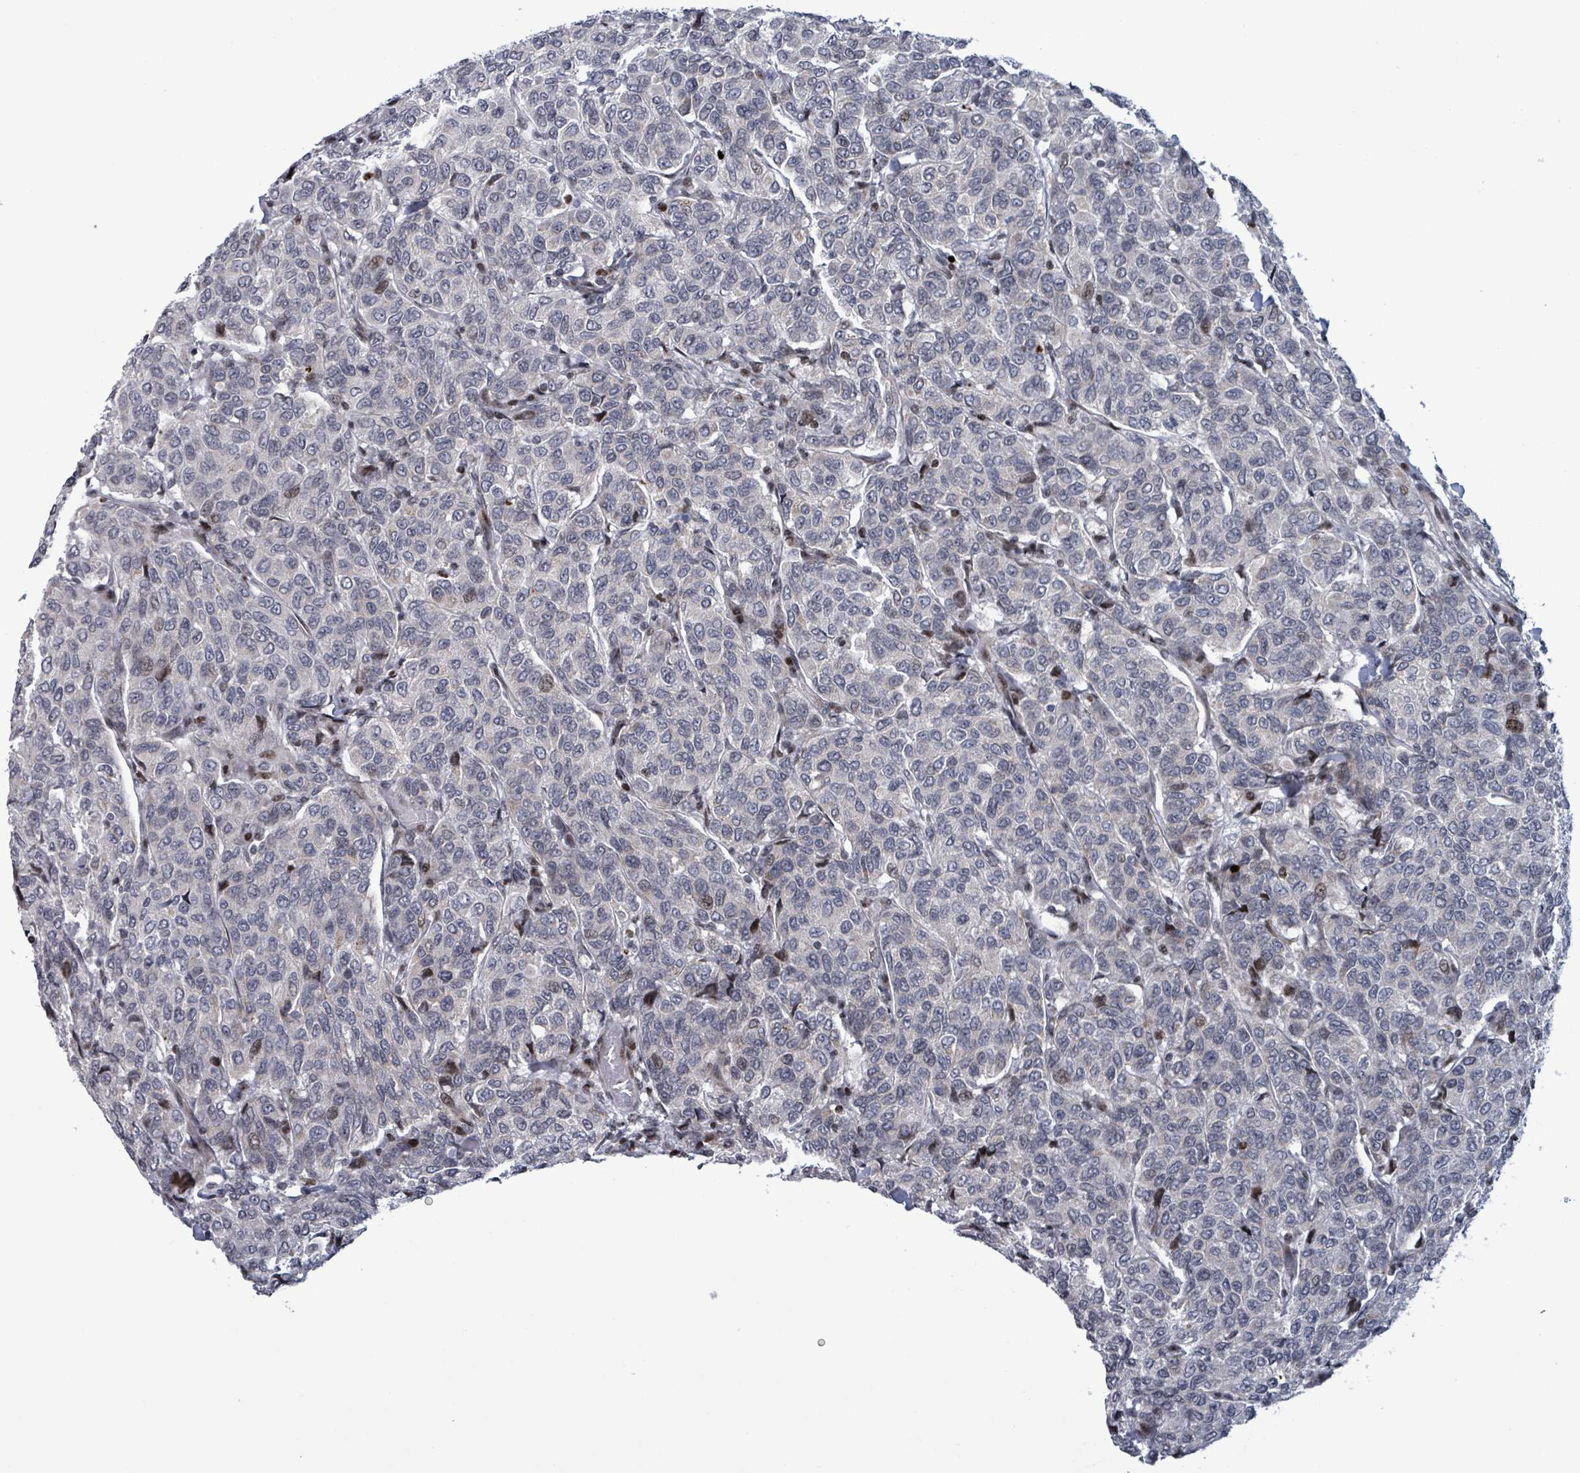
{"staining": {"intensity": "weak", "quantity": "<25%", "location": "nuclear"}, "tissue": "breast cancer", "cell_type": "Tumor cells", "image_type": "cancer", "snomed": [{"axis": "morphology", "description": "Duct carcinoma"}, {"axis": "topography", "description": "Breast"}], "caption": "Immunohistochemistry histopathology image of neoplastic tissue: breast invasive ductal carcinoma stained with DAB demonstrates no significant protein expression in tumor cells.", "gene": "FNDC4", "patient": {"sex": "female", "age": 55}}